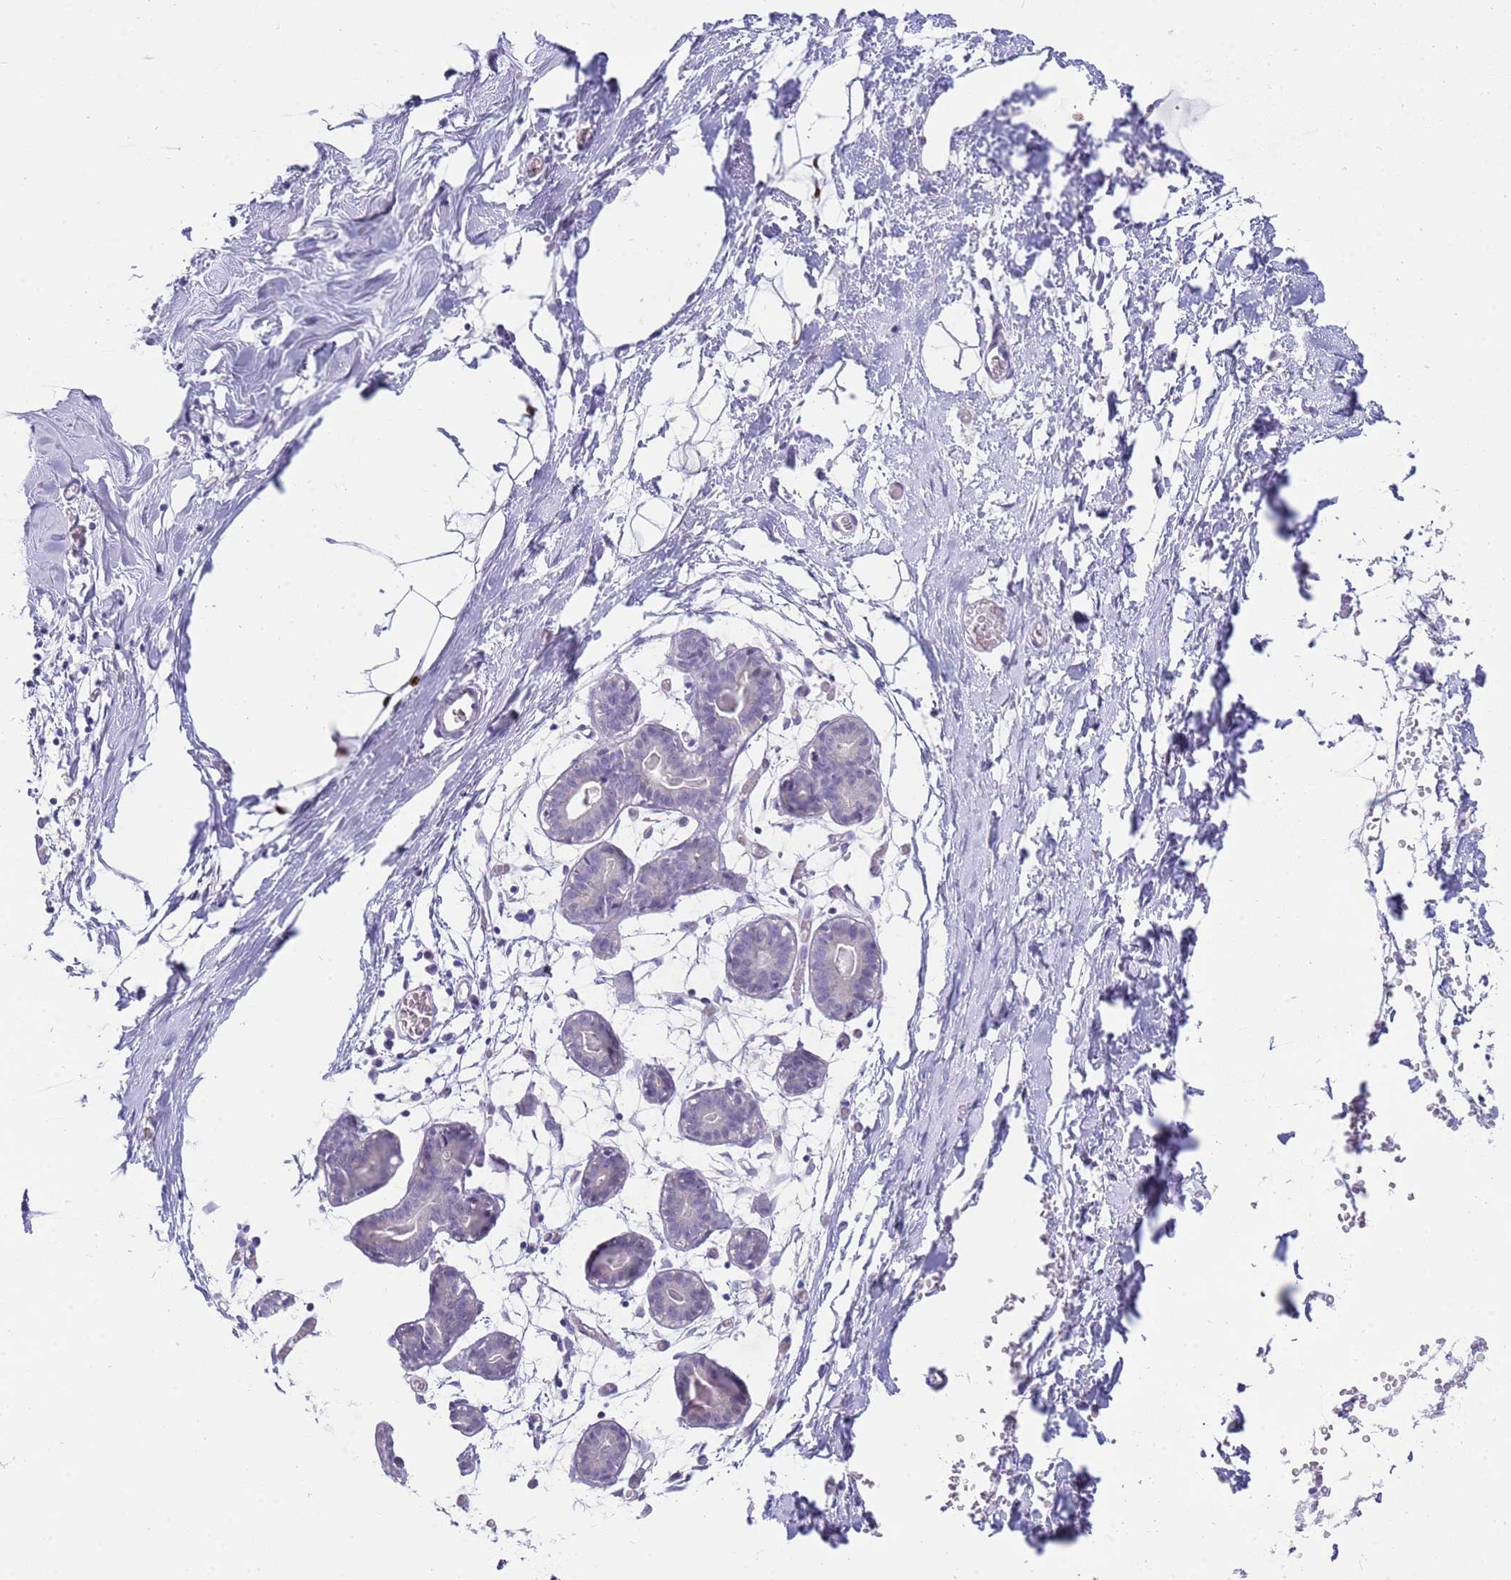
{"staining": {"intensity": "negative", "quantity": "none", "location": "none"}, "tissue": "breast", "cell_type": "Adipocytes", "image_type": "normal", "snomed": [{"axis": "morphology", "description": "Normal tissue, NOS"}, {"axis": "topography", "description": "Breast"}], "caption": "Immunohistochemical staining of unremarkable human breast displays no significant positivity in adipocytes. The staining is performed using DAB (3,3'-diaminobenzidine) brown chromogen with nuclei counter-stained in using hematoxylin.", "gene": "STK25", "patient": {"sex": "female", "age": 27}}